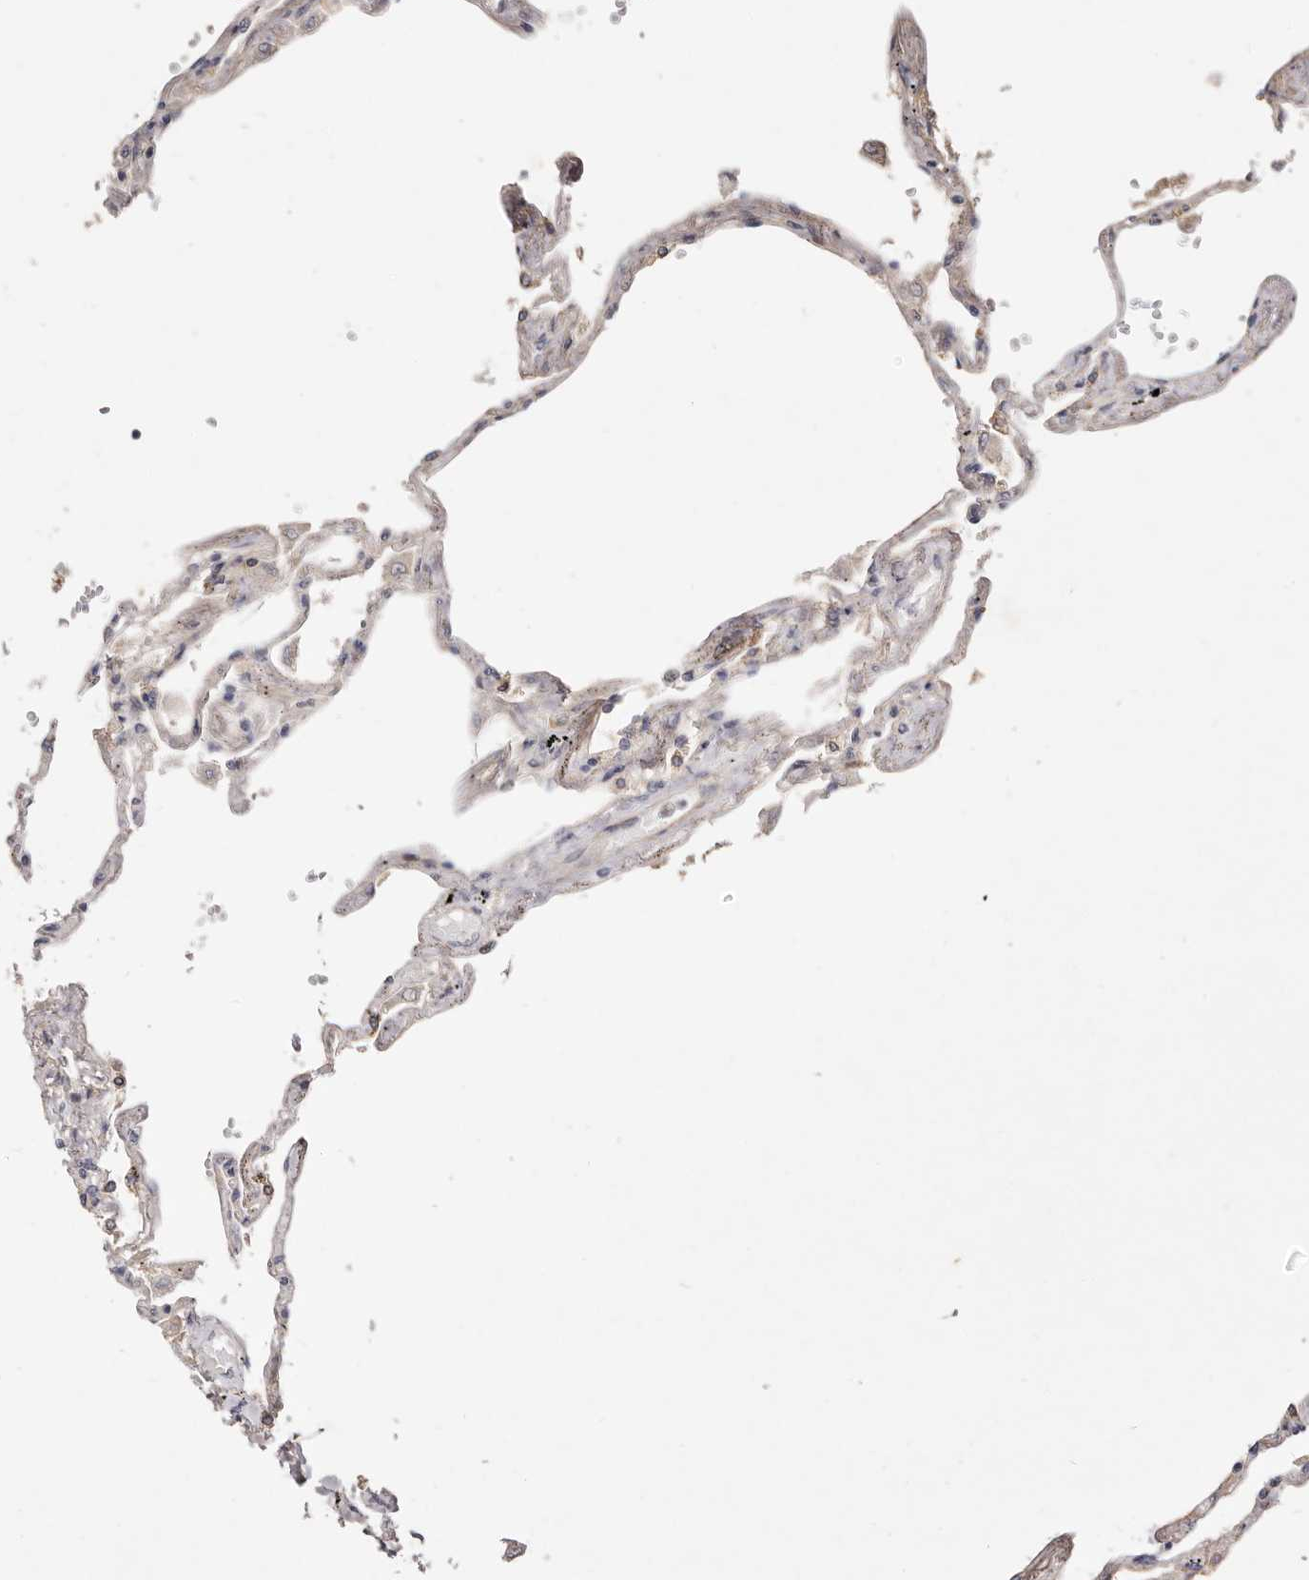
{"staining": {"intensity": "weak", "quantity": "25%-75%", "location": "cytoplasmic/membranous"}, "tissue": "lung", "cell_type": "Alveolar cells", "image_type": "normal", "snomed": [{"axis": "morphology", "description": "Normal tissue, NOS"}, {"axis": "topography", "description": "Lung"}], "caption": "Weak cytoplasmic/membranous protein expression is present in approximately 25%-75% of alveolar cells in lung. Using DAB (brown) and hematoxylin (blue) stains, captured at high magnification using brightfield microscopy.", "gene": "ADAMTS9", "patient": {"sex": "female", "age": 67}}